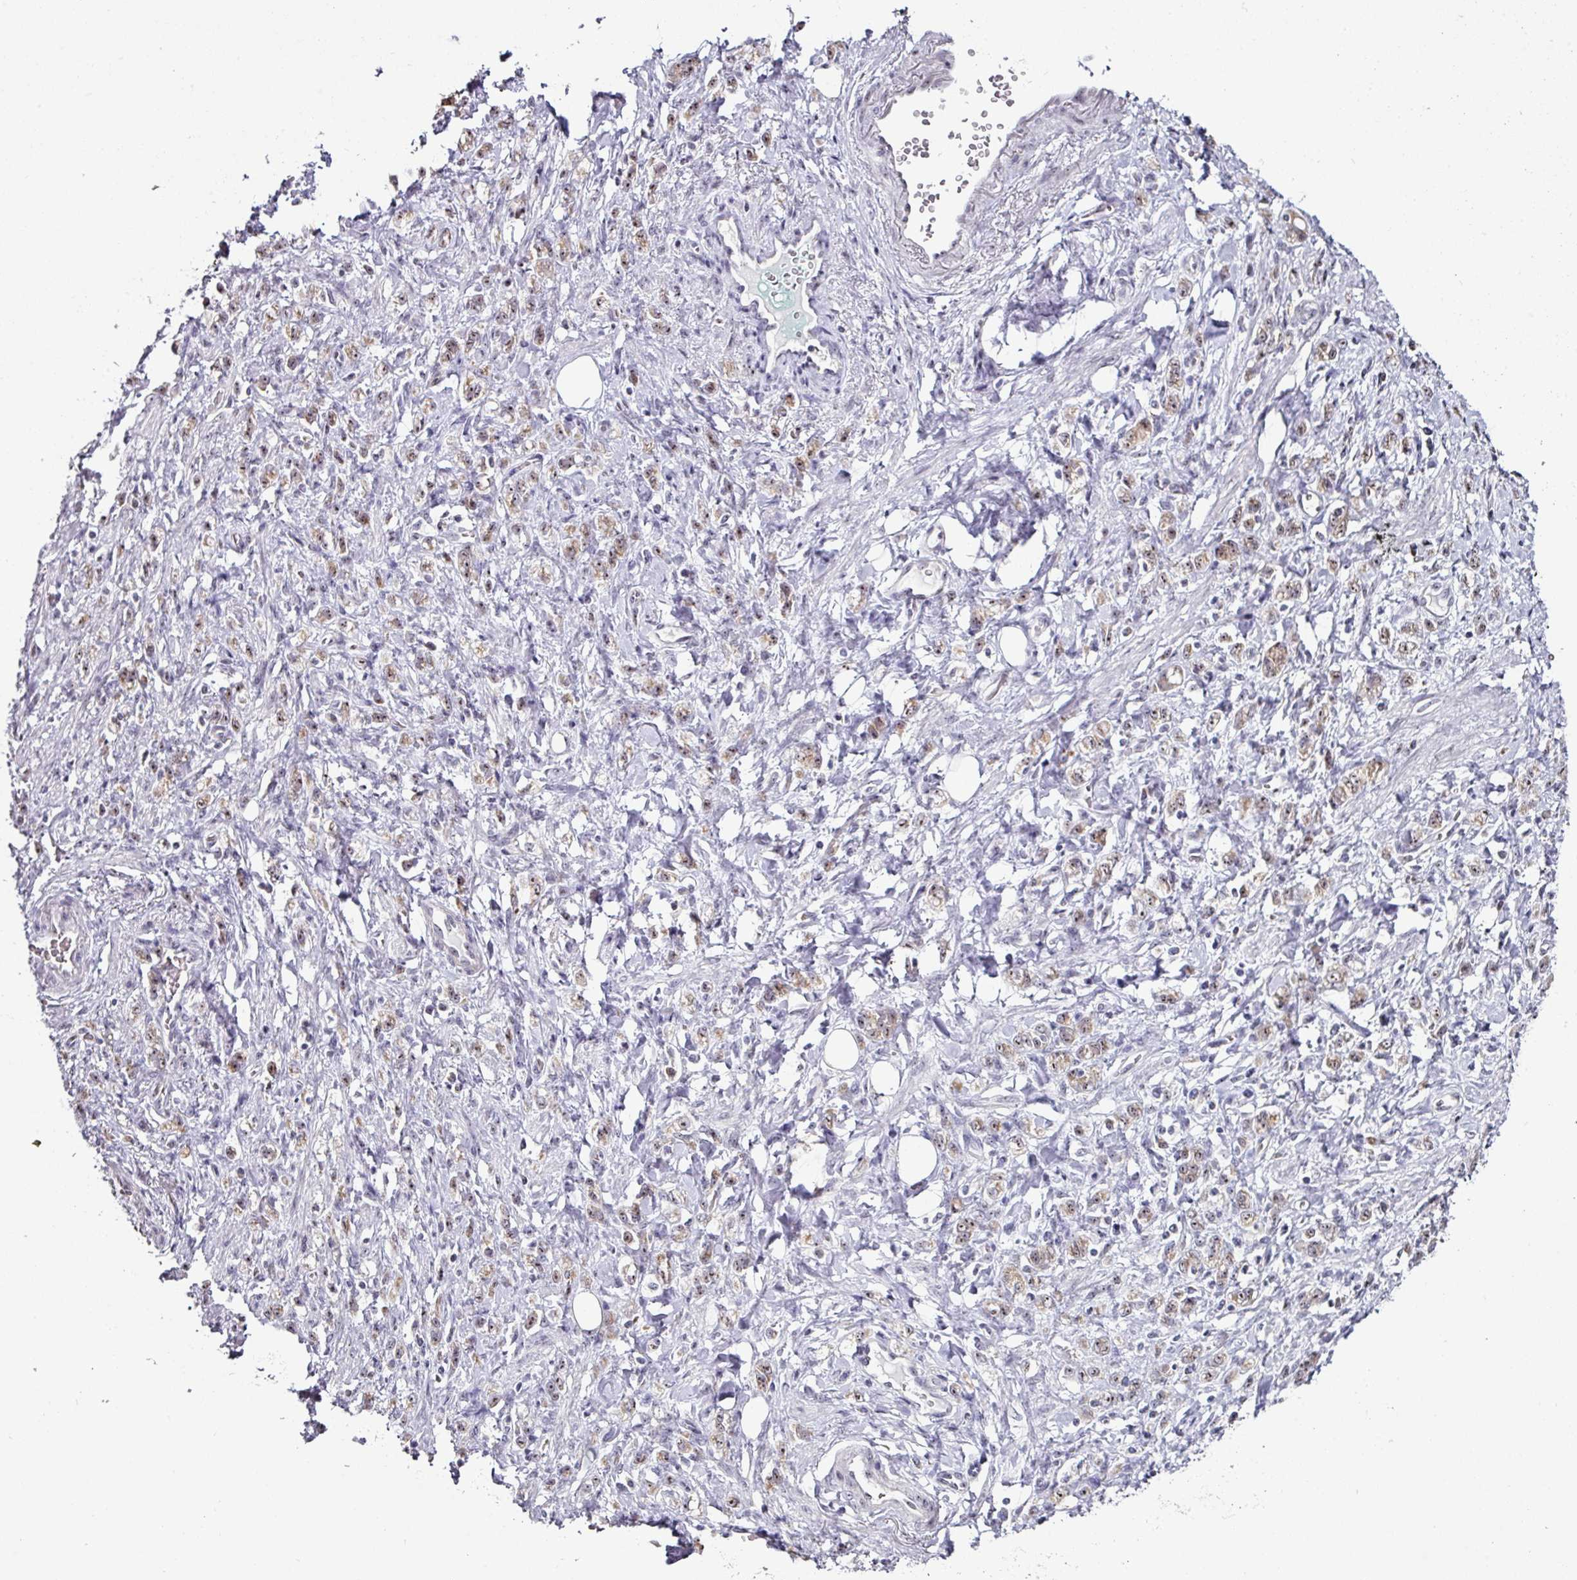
{"staining": {"intensity": "weak", "quantity": ">75%", "location": "cytoplasmic/membranous,nuclear"}, "tissue": "stomach cancer", "cell_type": "Tumor cells", "image_type": "cancer", "snomed": [{"axis": "morphology", "description": "Adenocarcinoma, NOS"}, {"axis": "topography", "description": "Stomach"}], "caption": "This is an image of immunohistochemistry (IHC) staining of stomach cancer, which shows weak expression in the cytoplasmic/membranous and nuclear of tumor cells.", "gene": "NACC2", "patient": {"sex": "male", "age": 77}}